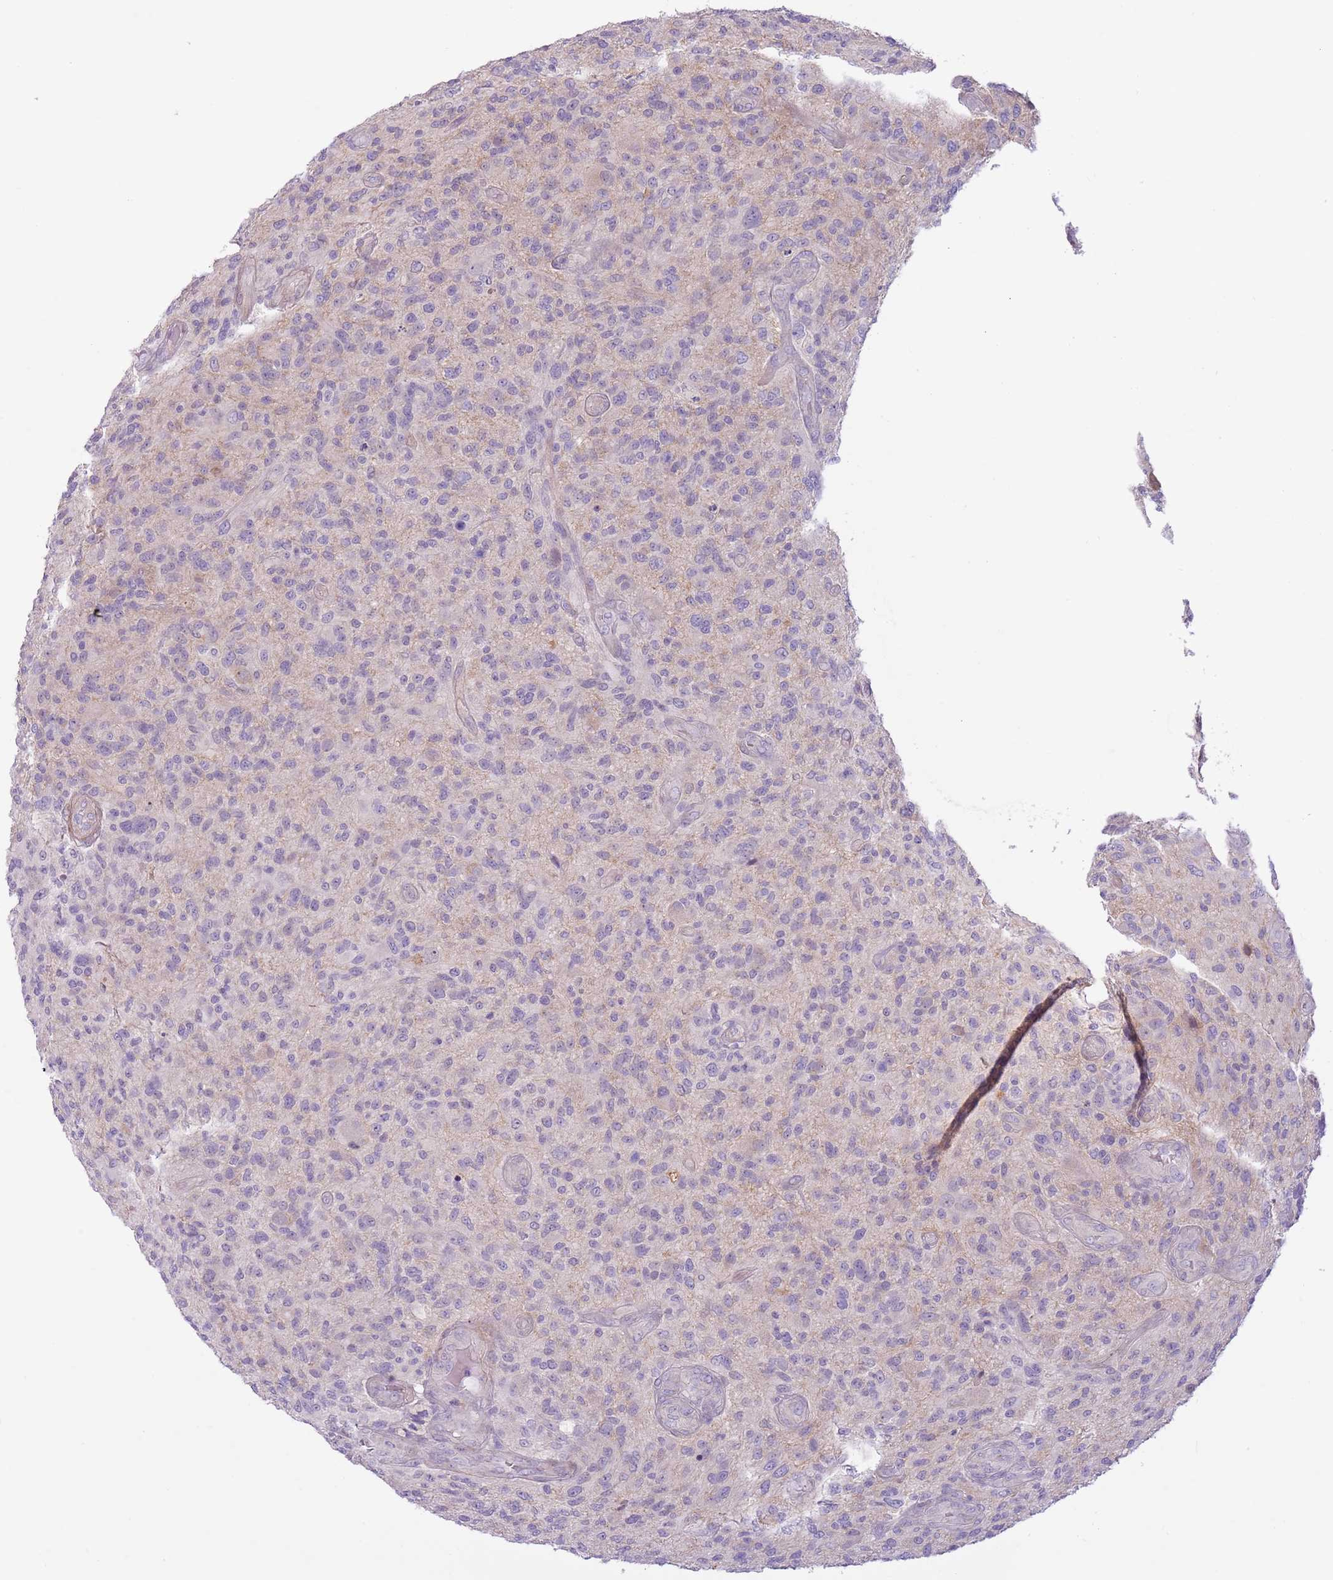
{"staining": {"intensity": "negative", "quantity": "none", "location": "none"}, "tissue": "glioma", "cell_type": "Tumor cells", "image_type": "cancer", "snomed": [{"axis": "morphology", "description": "Glioma, malignant, High grade"}, {"axis": "topography", "description": "Brain"}], "caption": "Human high-grade glioma (malignant) stained for a protein using immunohistochemistry demonstrates no expression in tumor cells.", "gene": "MRO", "patient": {"sex": "male", "age": 47}}